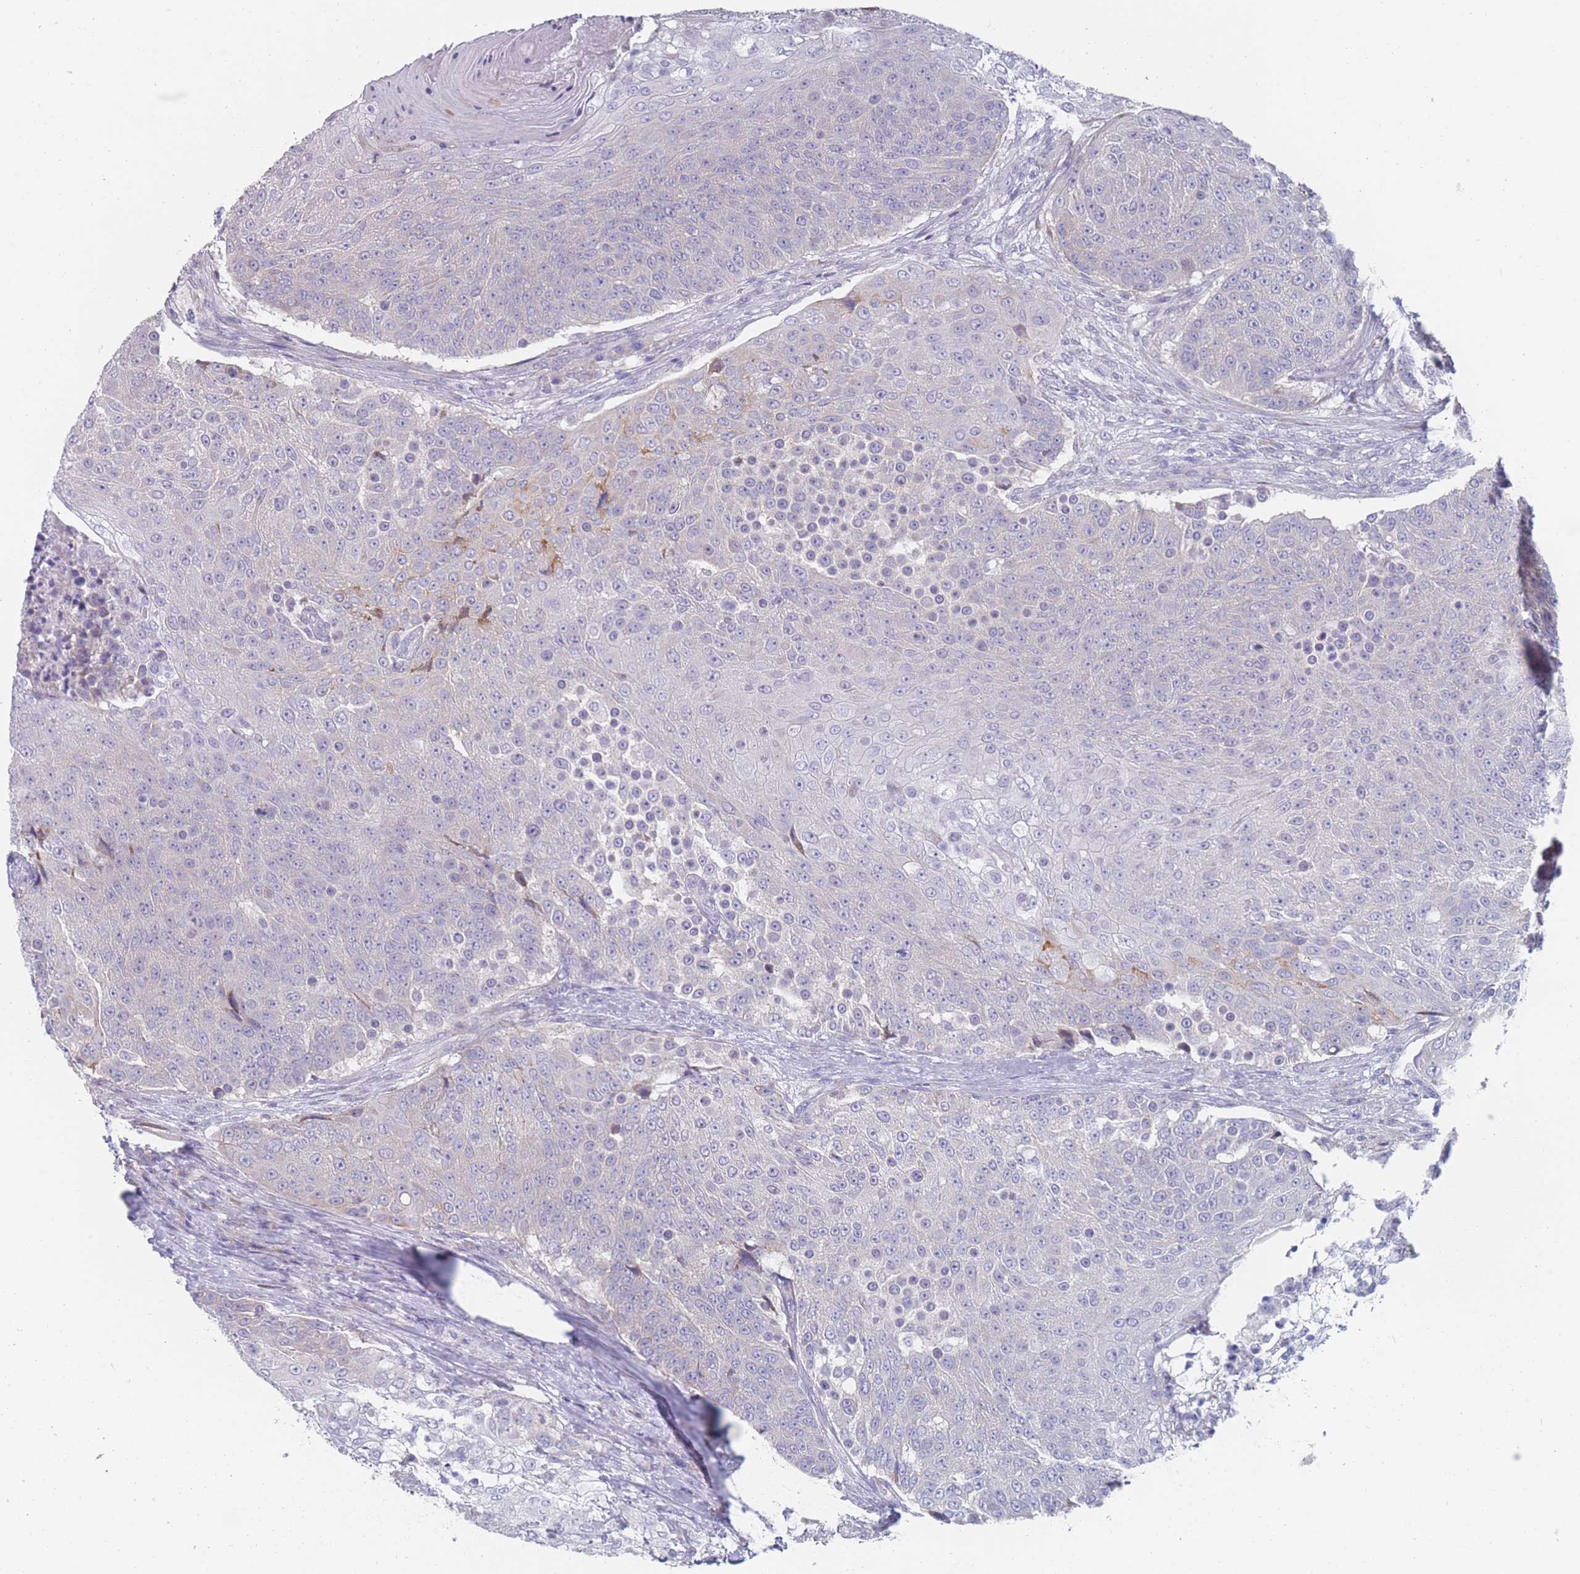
{"staining": {"intensity": "negative", "quantity": "none", "location": "none"}, "tissue": "urothelial cancer", "cell_type": "Tumor cells", "image_type": "cancer", "snomed": [{"axis": "morphology", "description": "Urothelial carcinoma, High grade"}, {"axis": "topography", "description": "Urinary bladder"}], "caption": "Urothelial cancer was stained to show a protein in brown. There is no significant staining in tumor cells. (IHC, brightfield microscopy, high magnification).", "gene": "PIGU", "patient": {"sex": "female", "age": 63}}